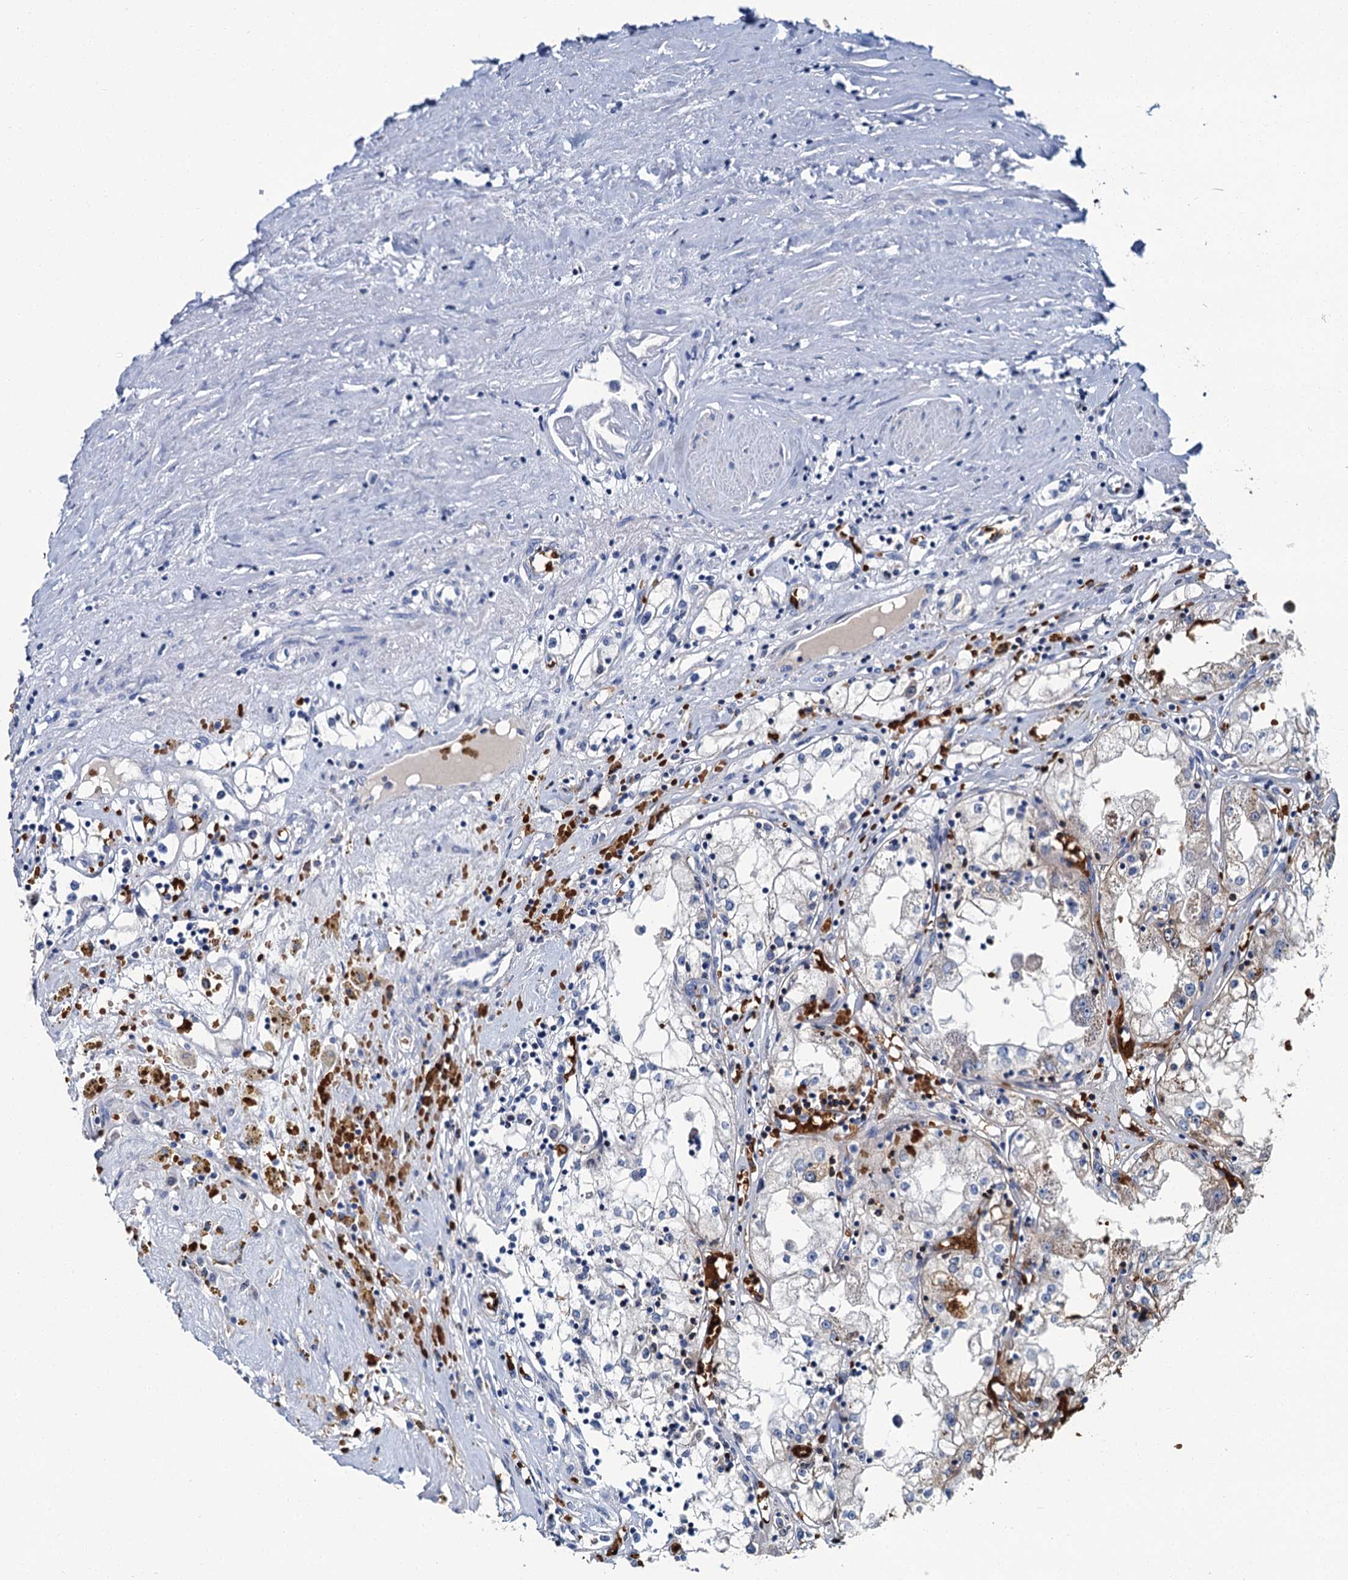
{"staining": {"intensity": "weak", "quantity": "<25%", "location": "cytoplasmic/membranous"}, "tissue": "renal cancer", "cell_type": "Tumor cells", "image_type": "cancer", "snomed": [{"axis": "morphology", "description": "Adenocarcinoma, NOS"}, {"axis": "topography", "description": "Kidney"}], "caption": "Immunohistochemical staining of renal cancer shows no significant staining in tumor cells.", "gene": "ATG2A", "patient": {"sex": "male", "age": 56}}